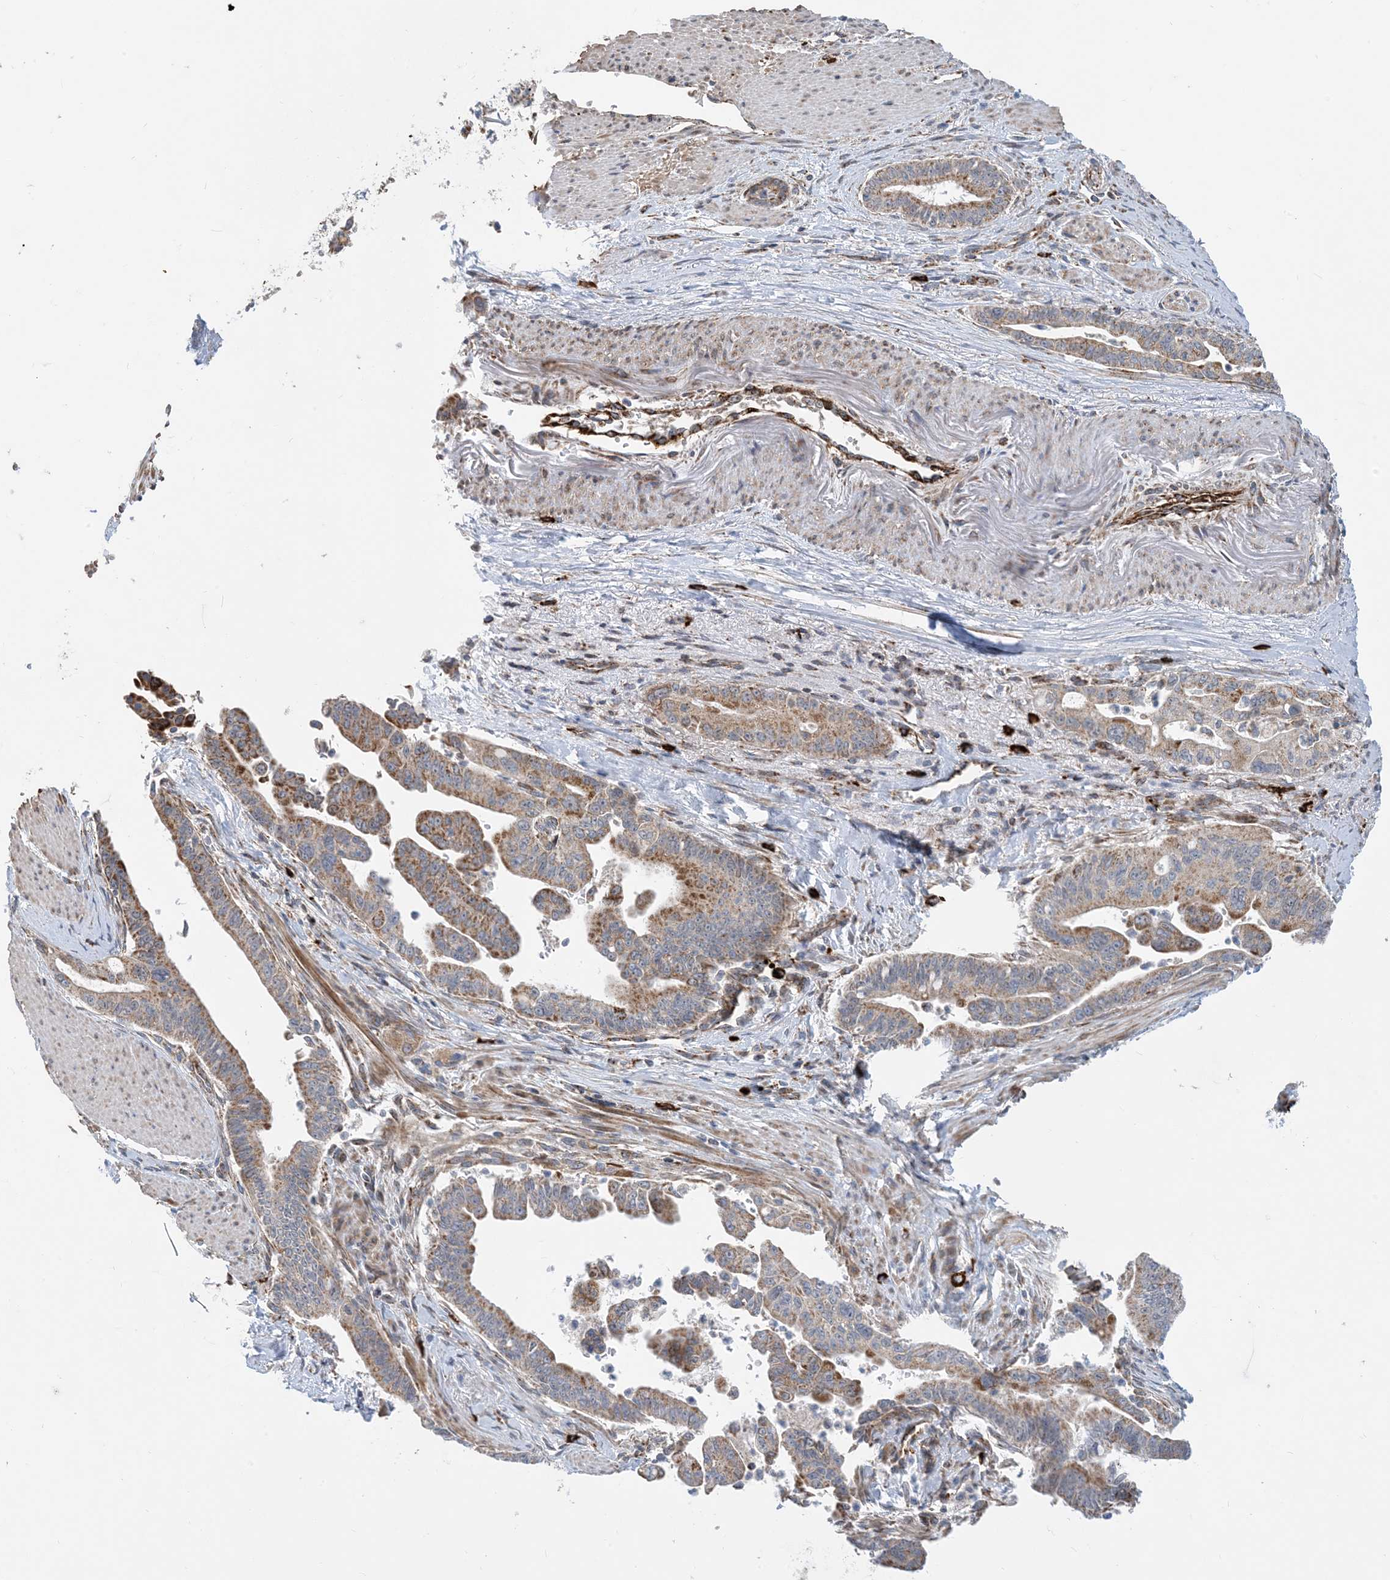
{"staining": {"intensity": "moderate", "quantity": ">75%", "location": "cytoplasmic/membranous"}, "tissue": "pancreatic cancer", "cell_type": "Tumor cells", "image_type": "cancer", "snomed": [{"axis": "morphology", "description": "Adenocarcinoma, NOS"}, {"axis": "topography", "description": "Pancreas"}], "caption": "A micrograph of pancreatic adenocarcinoma stained for a protein displays moderate cytoplasmic/membranous brown staining in tumor cells. The staining is performed using DAB (3,3'-diaminobenzidine) brown chromogen to label protein expression. The nuclei are counter-stained blue using hematoxylin.", "gene": "PCDHGA1", "patient": {"sex": "male", "age": 70}}